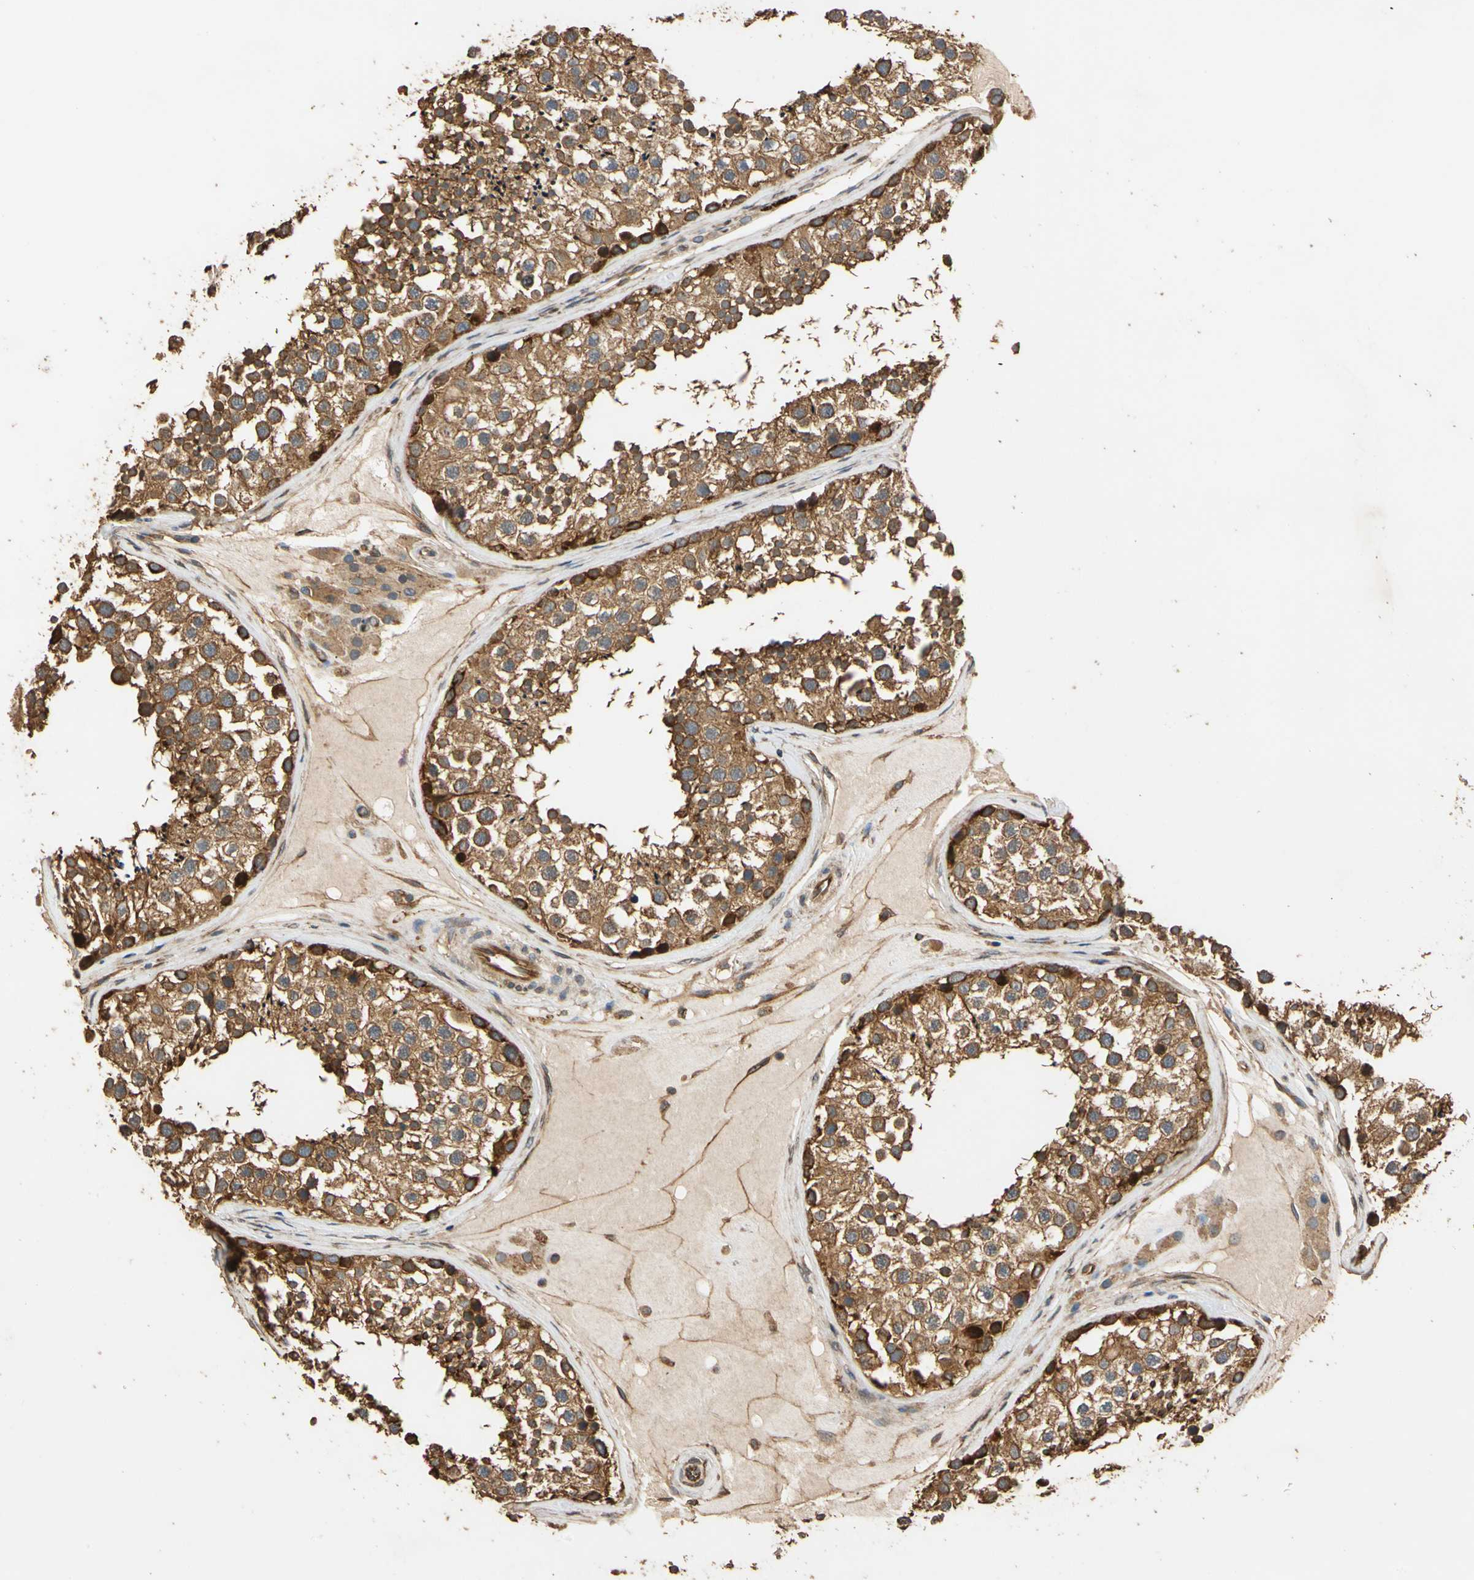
{"staining": {"intensity": "strong", "quantity": ">75%", "location": "cytoplasmic/membranous"}, "tissue": "testis", "cell_type": "Cells in seminiferous ducts", "image_type": "normal", "snomed": [{"axis": "morphology", "description": "Normal tissue, NOS"}, {"axis": "topography", "description": "Testis"}], "caption": "Immunohistochemical staining of unremarkable human testis shows high levels of strong cytoplasmic/membranous expression in about >75% of cells in seminiferous ducts. The protein is shown in brown color, while the nuclei are stained blue.", "gene": "MGRN1", "patient": {"sex": "male", "age": 46}}